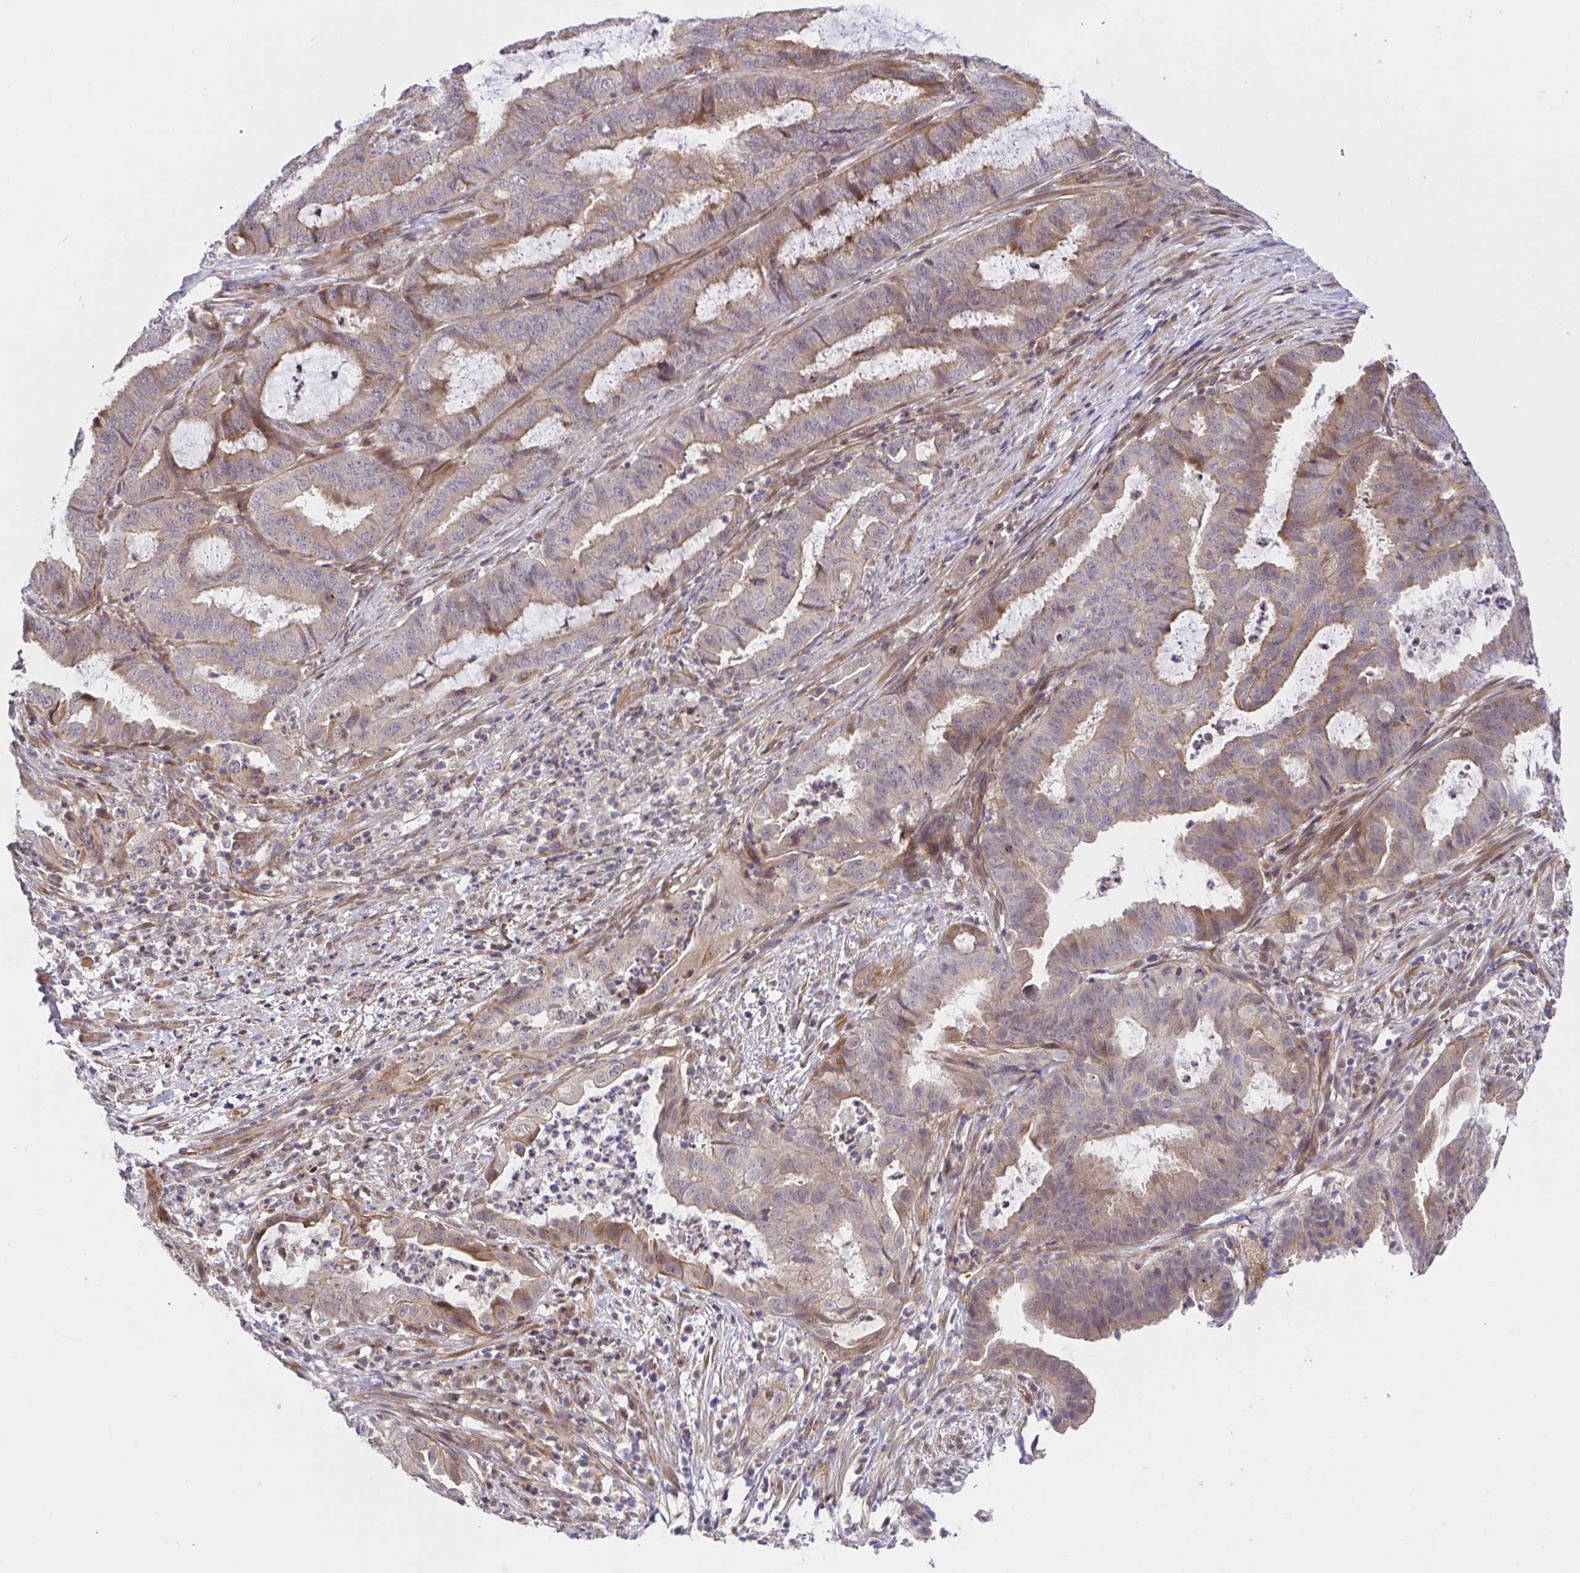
{"staining": {"intensity": "weak", "quantity": ">75%", "location": "cytoplasmic/membranous"}, "tissue": "endometrial cancer", "cell_type": "Tumor cells", "image_type": "cancer", "snomed": [{"axis": "morphology", "description": "Adenocarcinoma, NOS"}, {"axis": "topography", "description": "Endometrium"}], "caption": "This is an image of immunohistochemistry staining of endometrial cancer (adenocarcinoma), which shows weak staining in the cytoplasmic/membranous of tumor cells.", "gene": "TRIM55", "patient": {"sex": "female", "age": 51}}